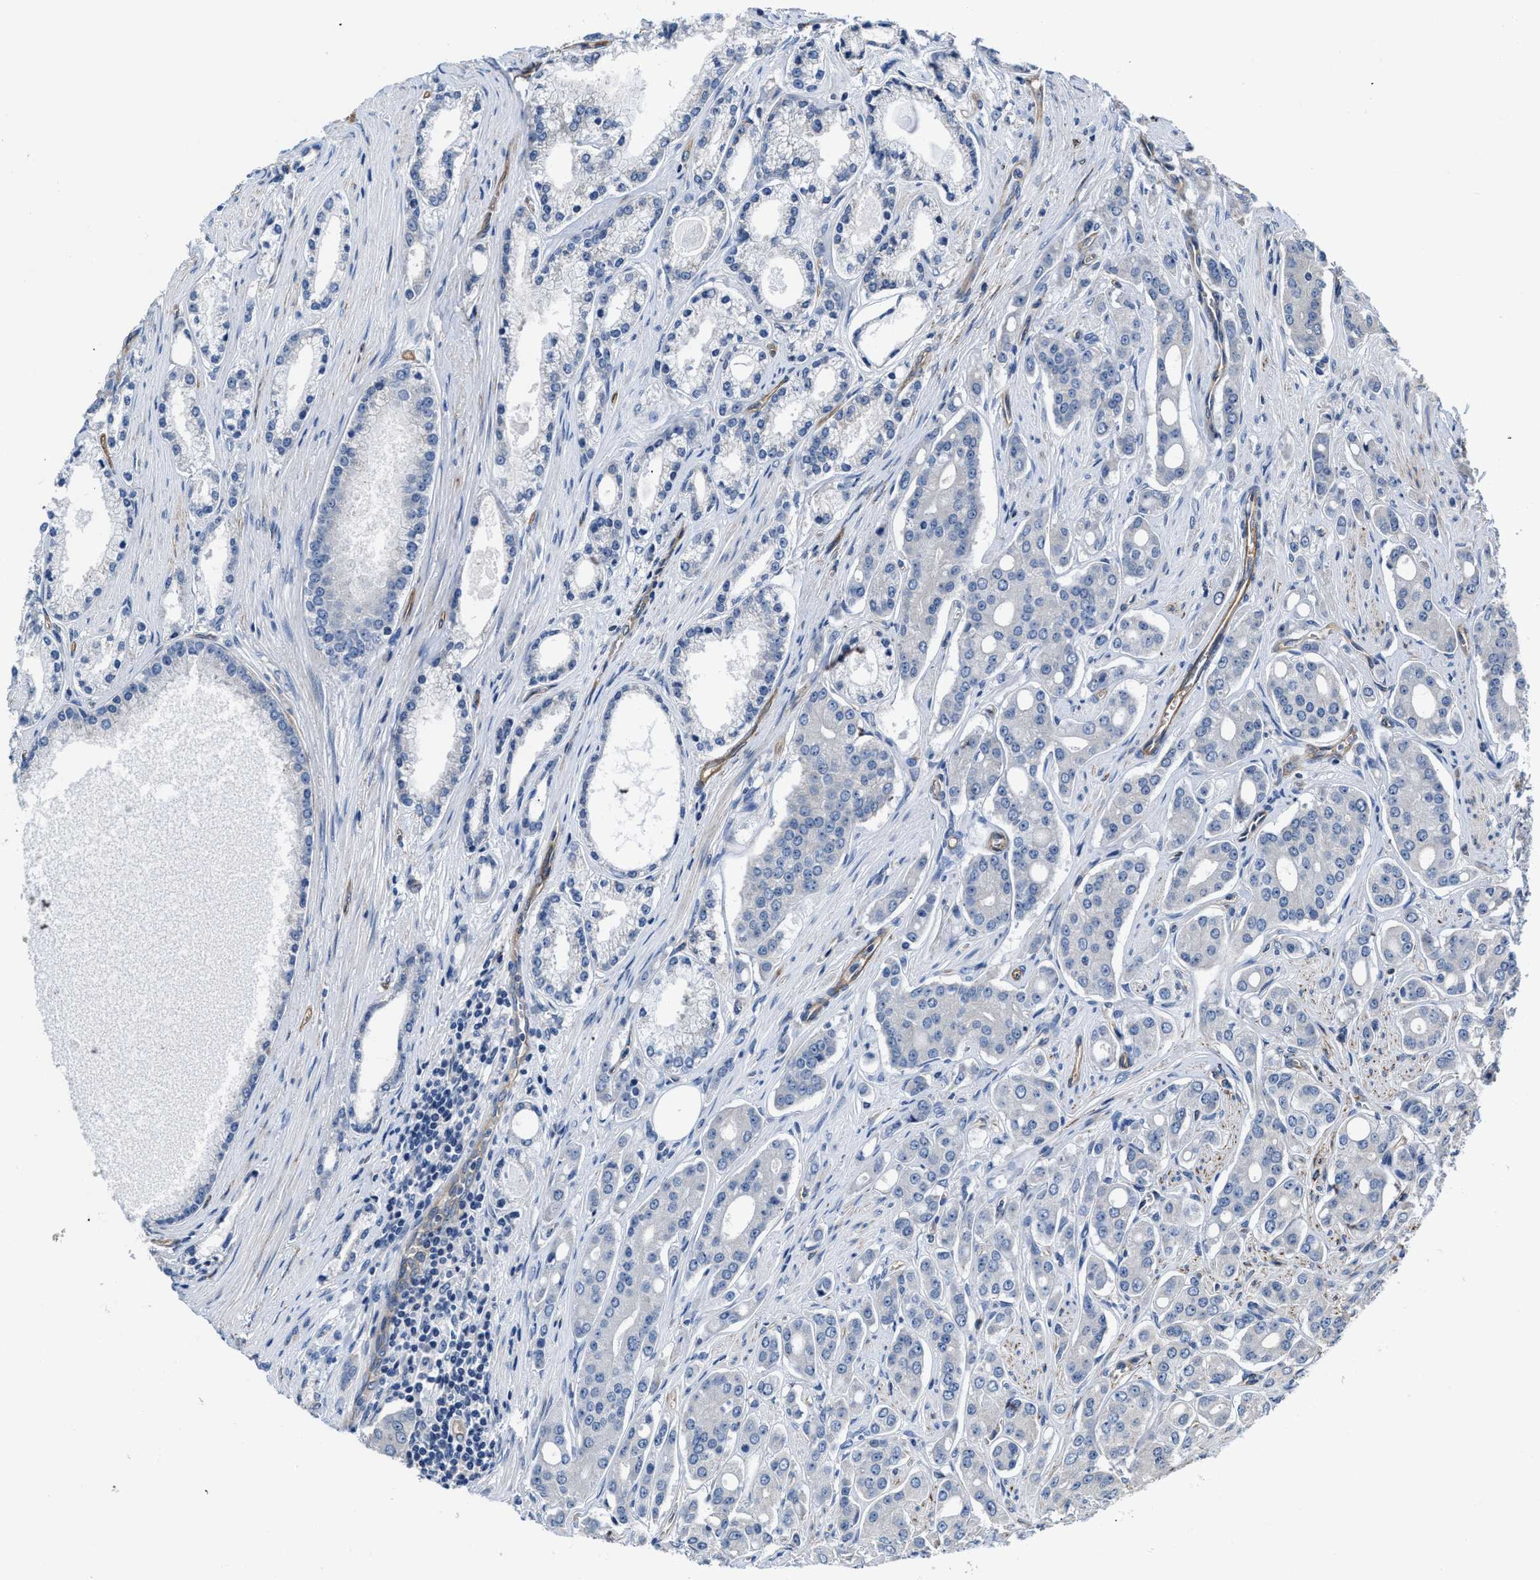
{"staining": {"intensity": "negative", "quantity": "none", "location": "none"}, "tissue": "prostate cancer", "cell_type": "Tumor cells", "image_type": "cancer", "snomed": [{"axis": "morphology", "description": "Adenocarcinoma, High grade"}, {"axis": "topography", "description": "Prostate"}], "caption": "Immunohistochemistry of prostate high-grade adenocarcinoma displays no staining in tumor cells.", "gene": "C22orf42", "patient": {"sex": "male", "age": 71}}